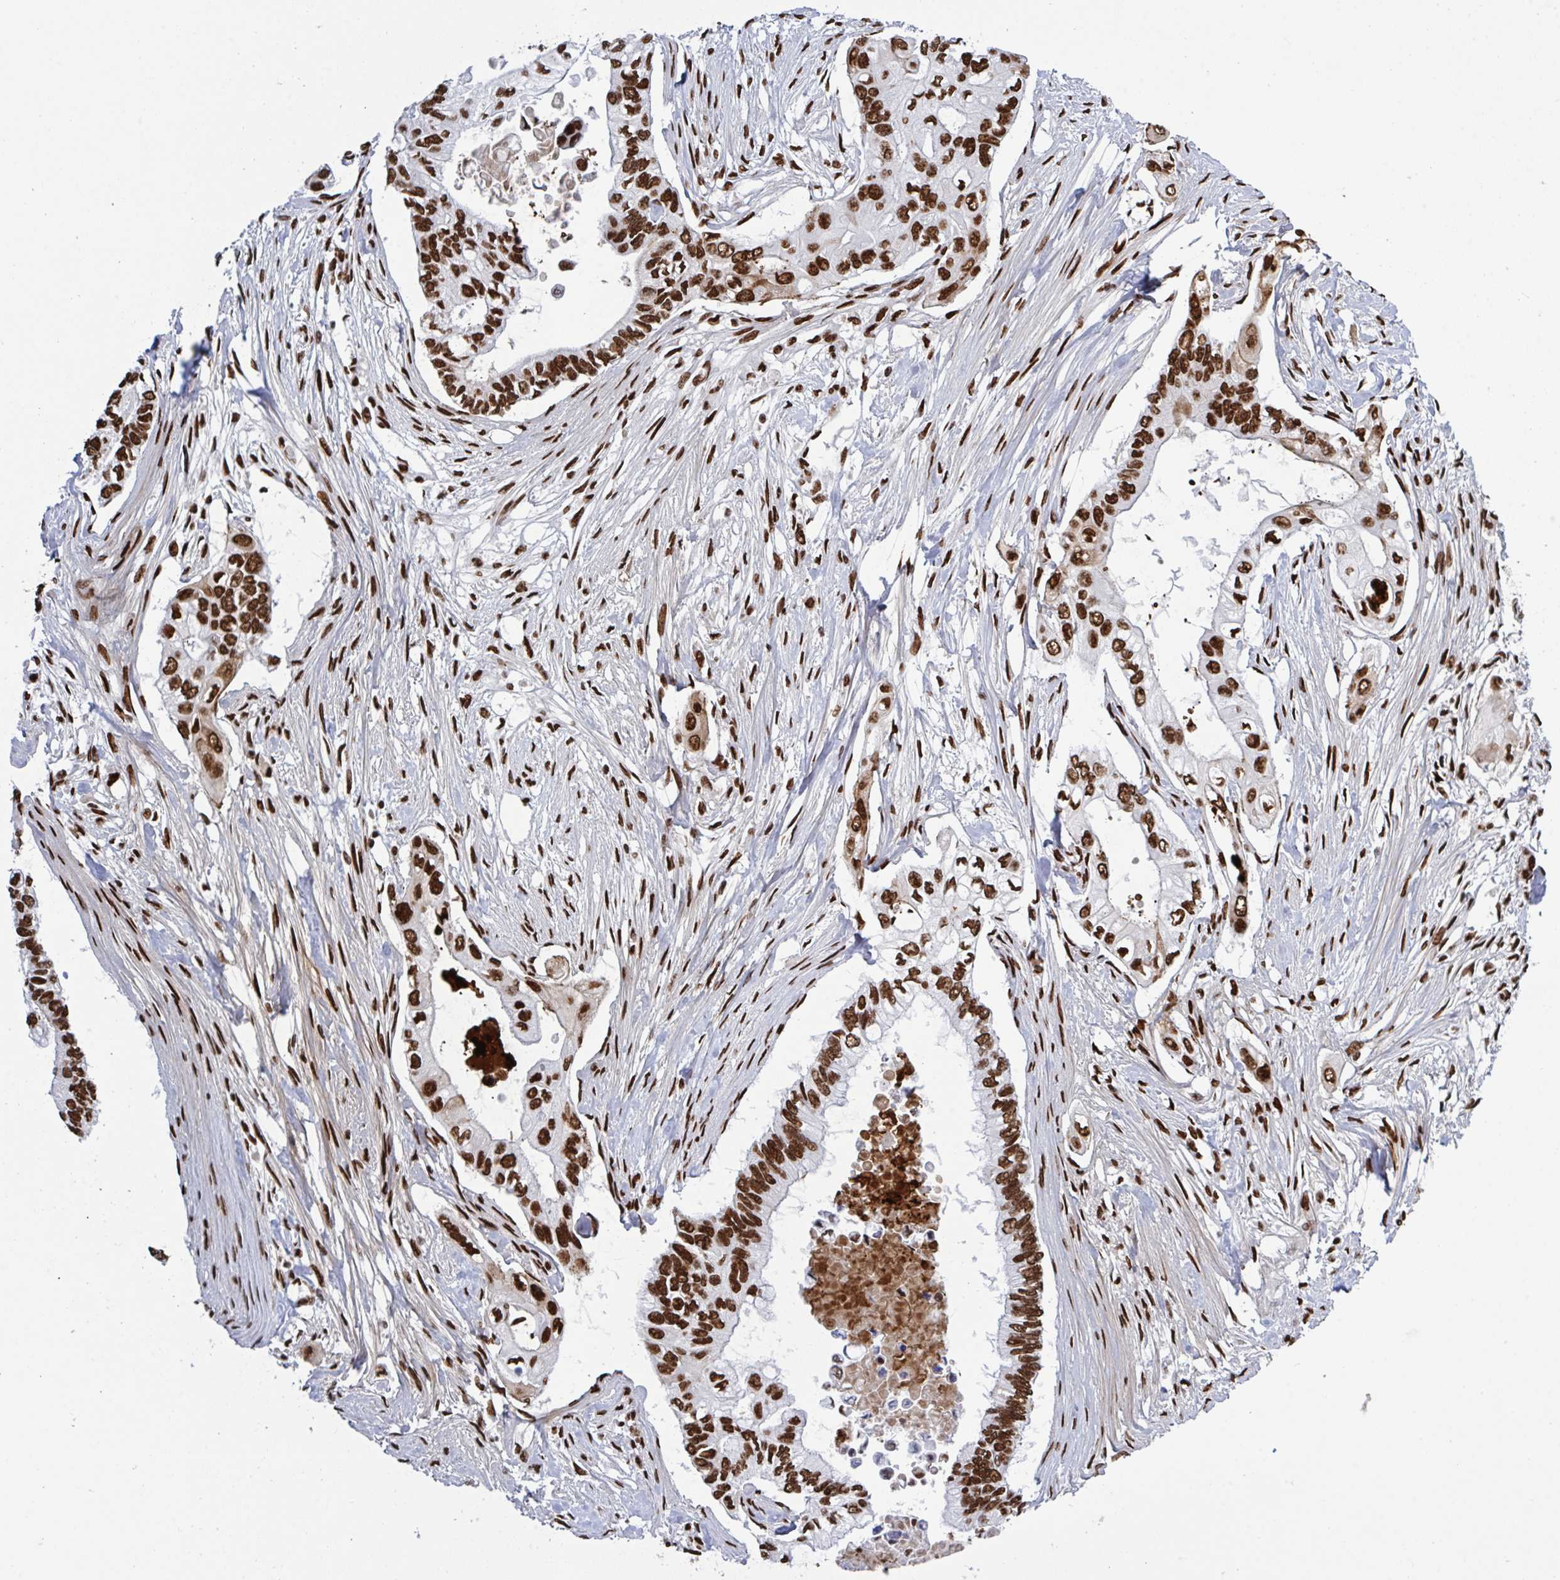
{"staining": {"intensity": "strong", "quantity": ">75%", "location": "nuclear"}, "tissue": "pancreatic cancer", "cell_type": "Tumor cells", "image_type": "cancer", "snomed": [{"axis": "morphology", "description": "Adenocarcinoma, NOS"}, {"axis": "topography", "description": "Pancreas"}], "caption": "Brown immunohistochemical staining in adenocarcinoma (pancreatic) exhibits strong nuclear expression in approximately >75% of tumor cells.", "gene": "ZNF607", "patient": {"sex": "female", "age": 63}}